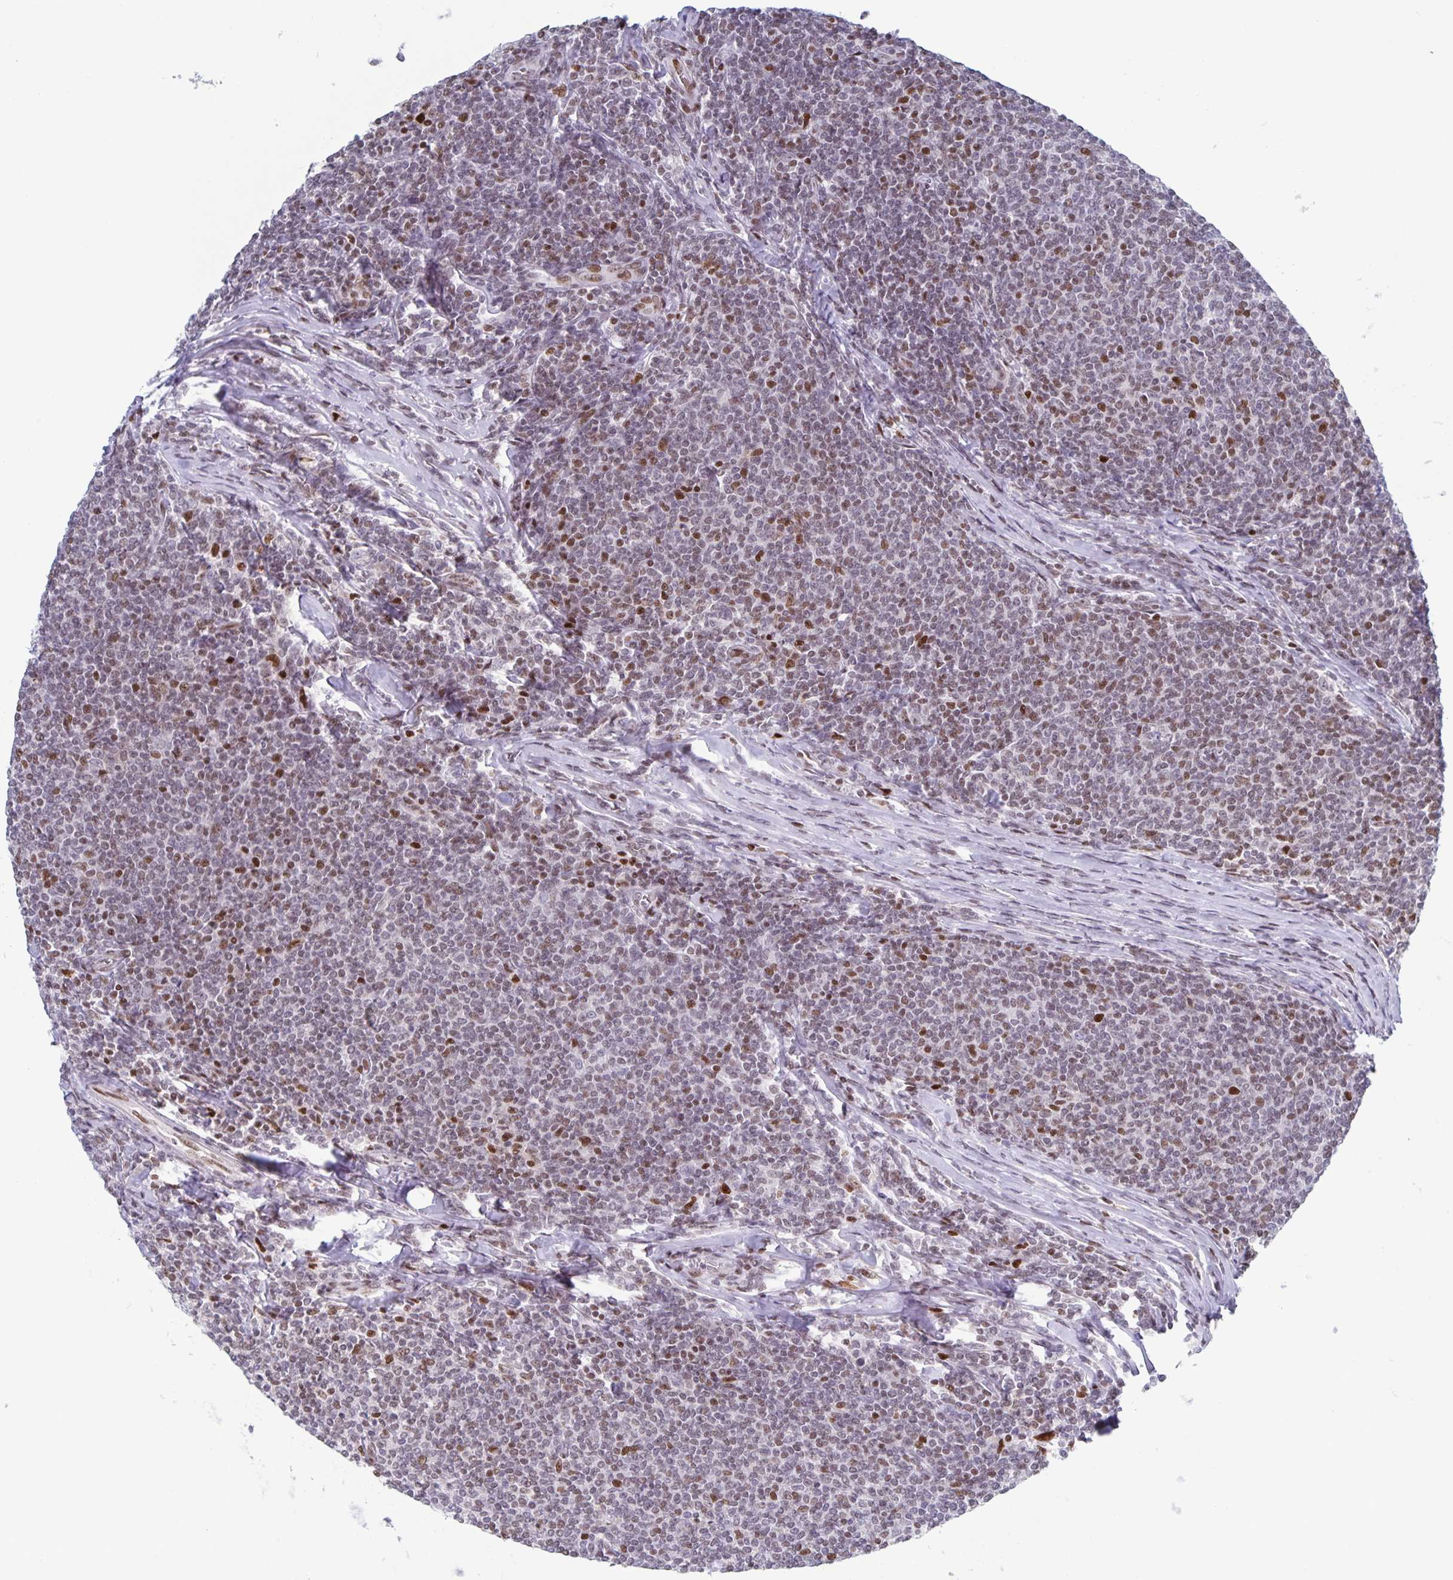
{"staining": {"intensity": "weak", "quantity": ">75%", "location": "nuclear"}, "tissue": "lymphoma", "cell_type": "Tumor cells", "image_type": "cancer", "snomed": [{"axis": "morphology", "description": "Malignant lymphoma, non-Hodgkin's type, Low grade"}, {"axis": "topography", "description": "Lymph node"}], "caption": "Lymphoma stained with a protein marker displays weak staining in tumor cells.", "gene": "JUND", "patient": {"sex": "male", "age": 52}}